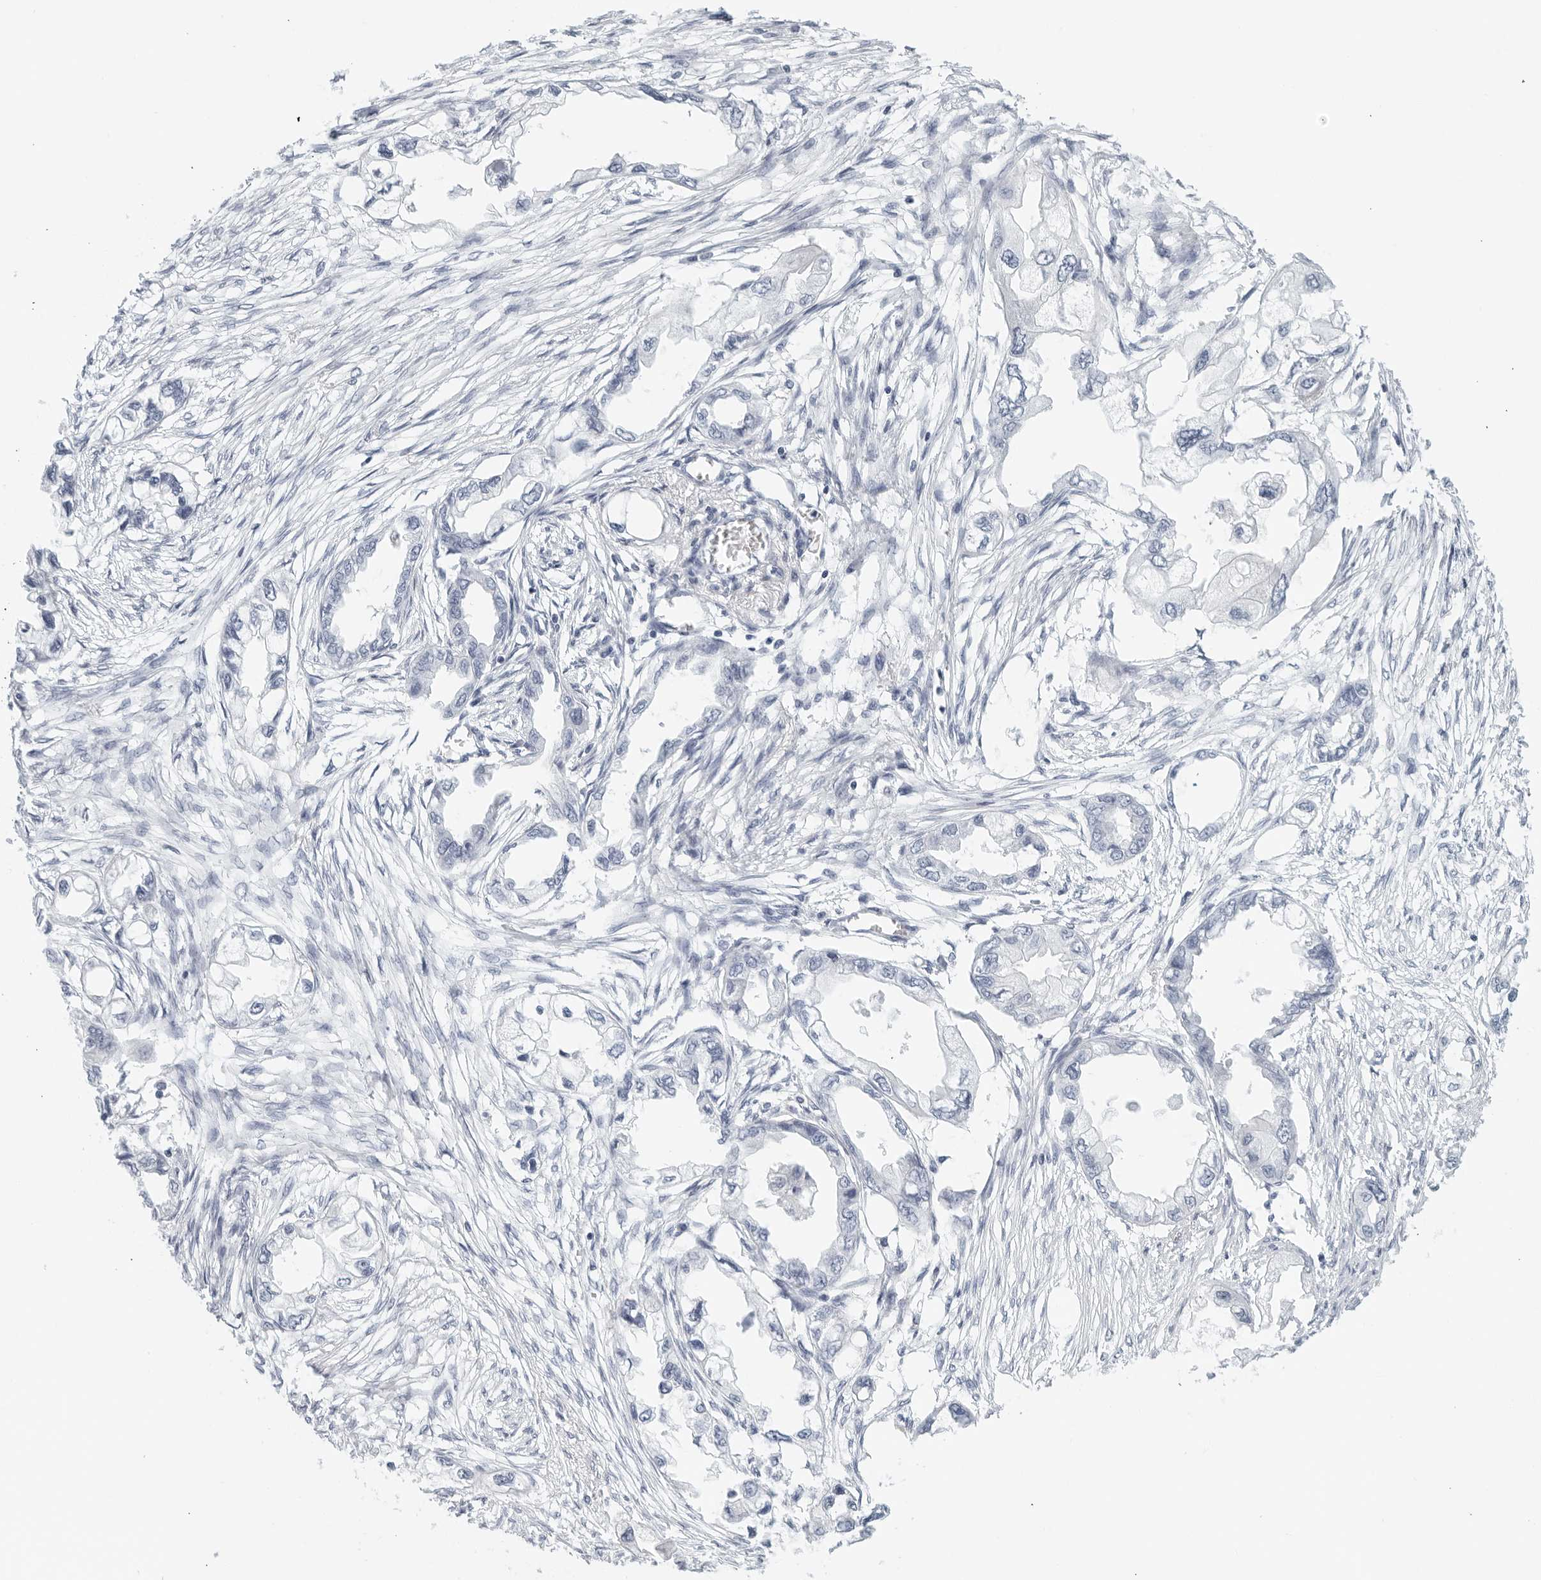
{"staining": {"intensity": "negative", "quantity": "none", "location": "none"}, "tissue": "endometrial cancer", "cell_type": "Tumor cells", "image_type": "cancer", "snomed": [{"axis": "morphology", "description": "Adenocarcinoma, NOS"}, {"axis": "morphology", "description": "Adenocarcinoma, metastatic, NOS"}, {"axis": "topography", "description": "Adipose tissue"}, {"axis": "topography", "description": "Endometrium"}], "caption": "Tumor cells are negative for protein expression in human endometrial cancer.", "gene": "FGG", "patient": {"sex": "female", "age": 67}}